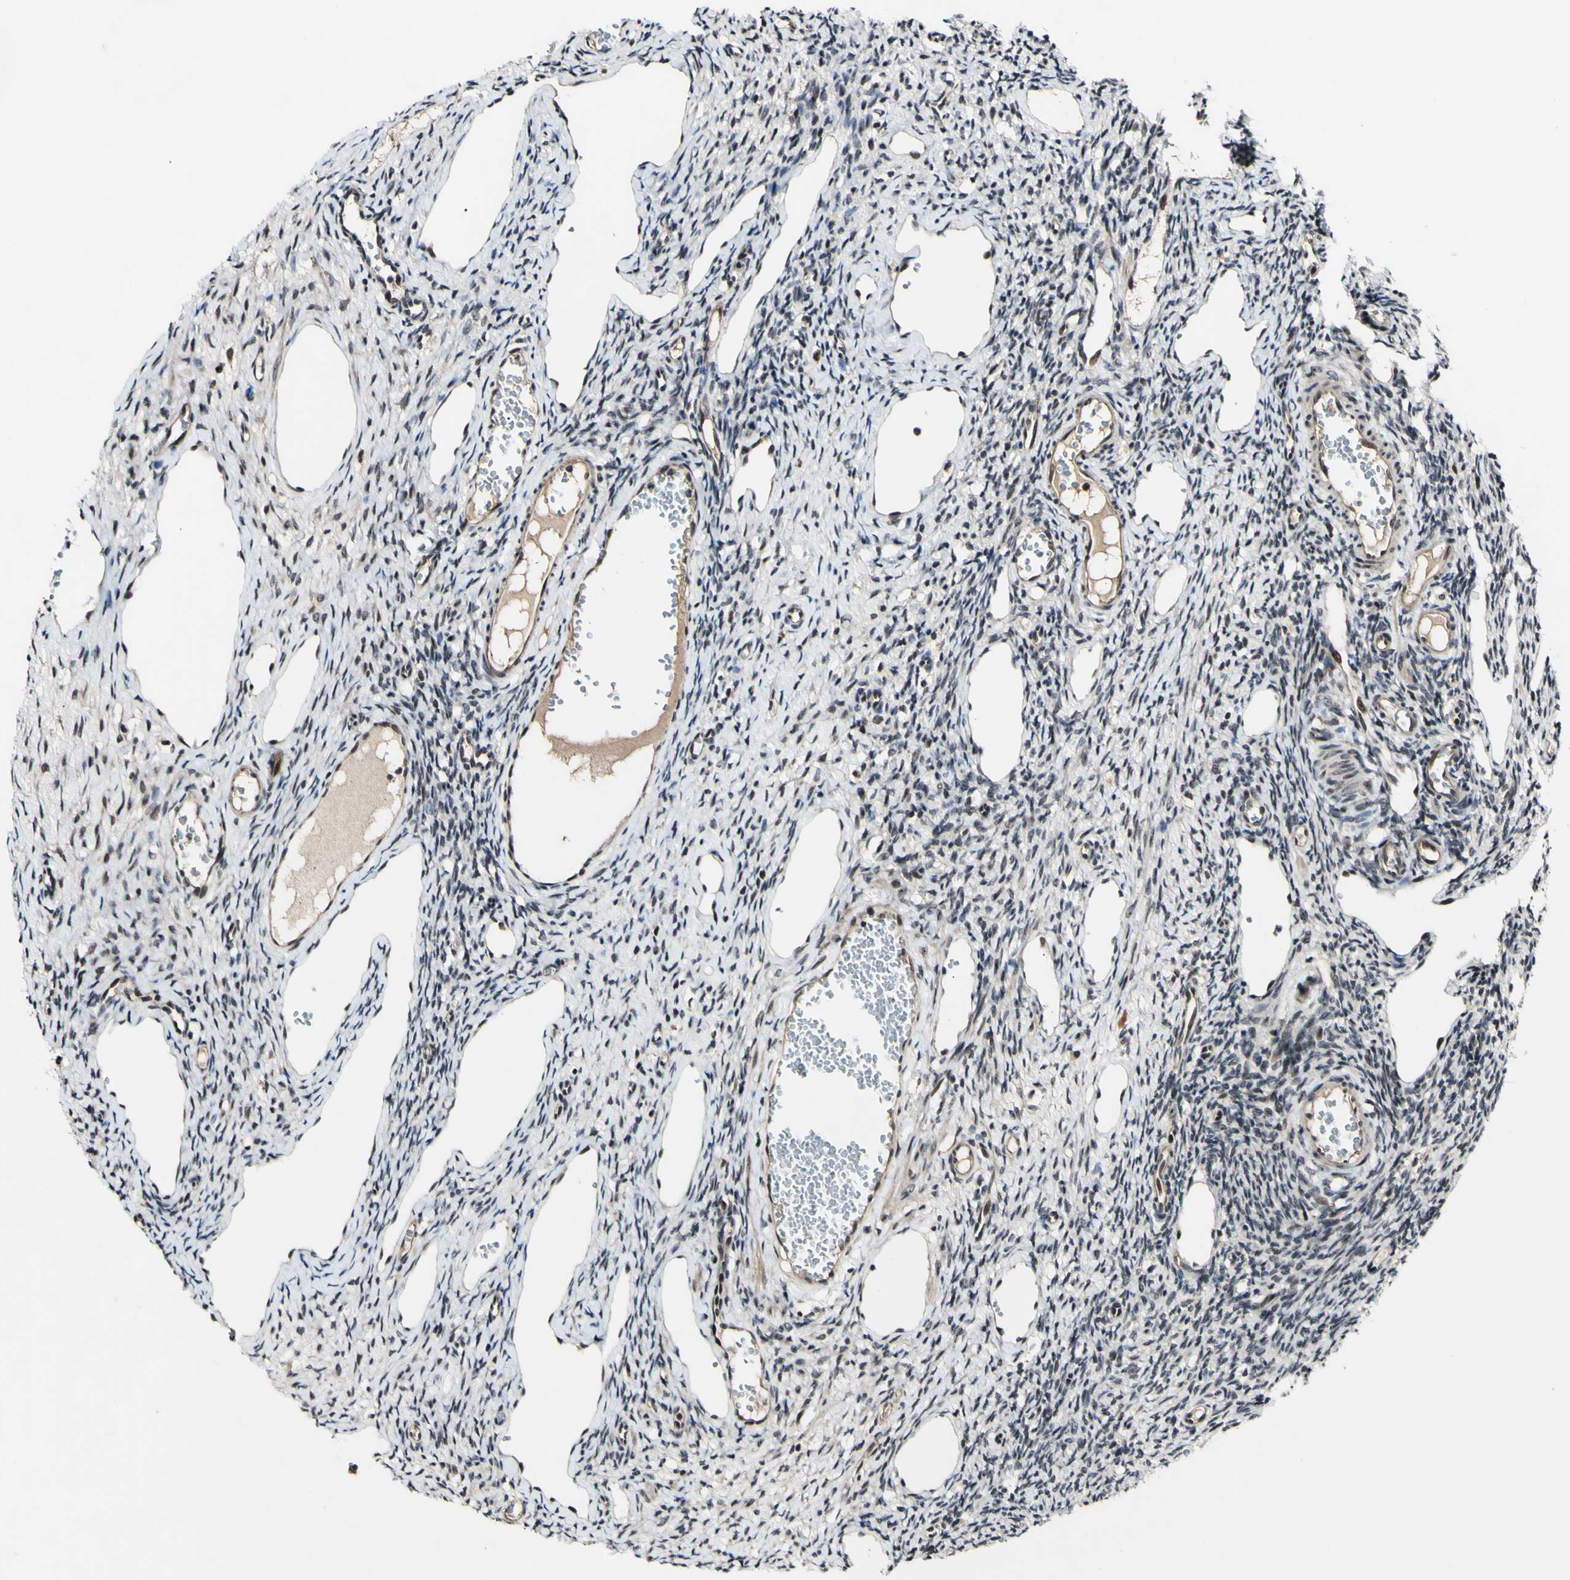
{"staining": {"intensity": "negative", "quantity": "none", "location": "none"}, "tissue": "ovary", "cell_type": "Ovarian stroma cells", "image_type": "normal", "snomed": [{"axis": "morphology", "description": "Normal tissue, NOS"}, {"axis": "topography", "description": "Ovary"}], "caption": "Ovarian stroma cells show no significant protein staining in unremarkable ovary.", "gene": "POLR2F", "patient": {"sex": "female", "age": 33}}